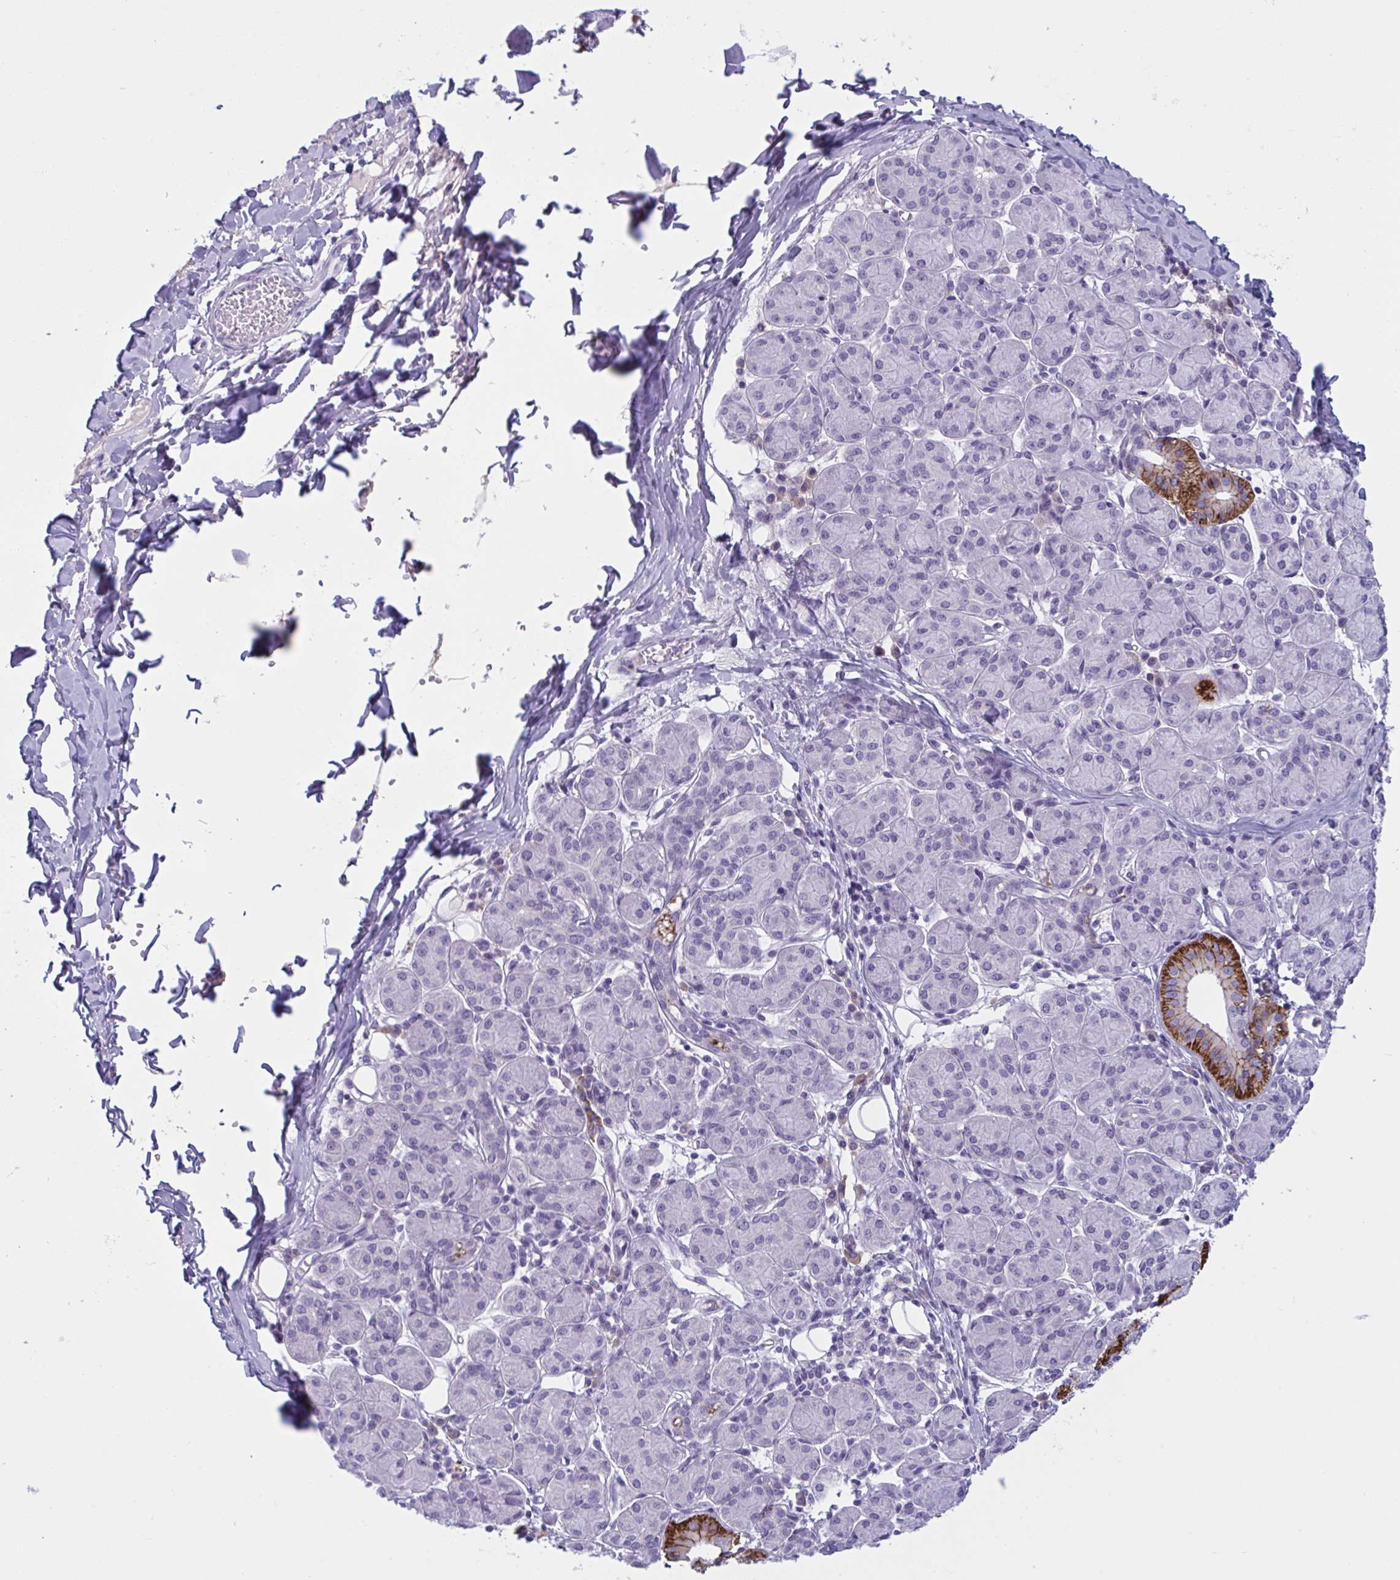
{"staining": {"intensity": "strong", "quantity": "<25%", "location": "cytoplasmic/membranous"}, "tissue": "salivary gland", "cell_type": "Glandular cells", "image_type": "normal", "snomed": [{"axis": "morphology", "description": "Normal tissue, NOS"}, {"axis": "morphology", "description": "Inflammation, NOS"}, {"axis": "topography", "description": "Lymph node"}, {"axis": "topography", "description": "Salivary gland"}], "caption": "Strong cytoplasmic/membranous expression is appreciated in about <25% of glandular cells in normal salivary gland. Nuclei are stained in blue.", "gene": "WNT9B", "patient": {"sex": "male", "age": 3}}